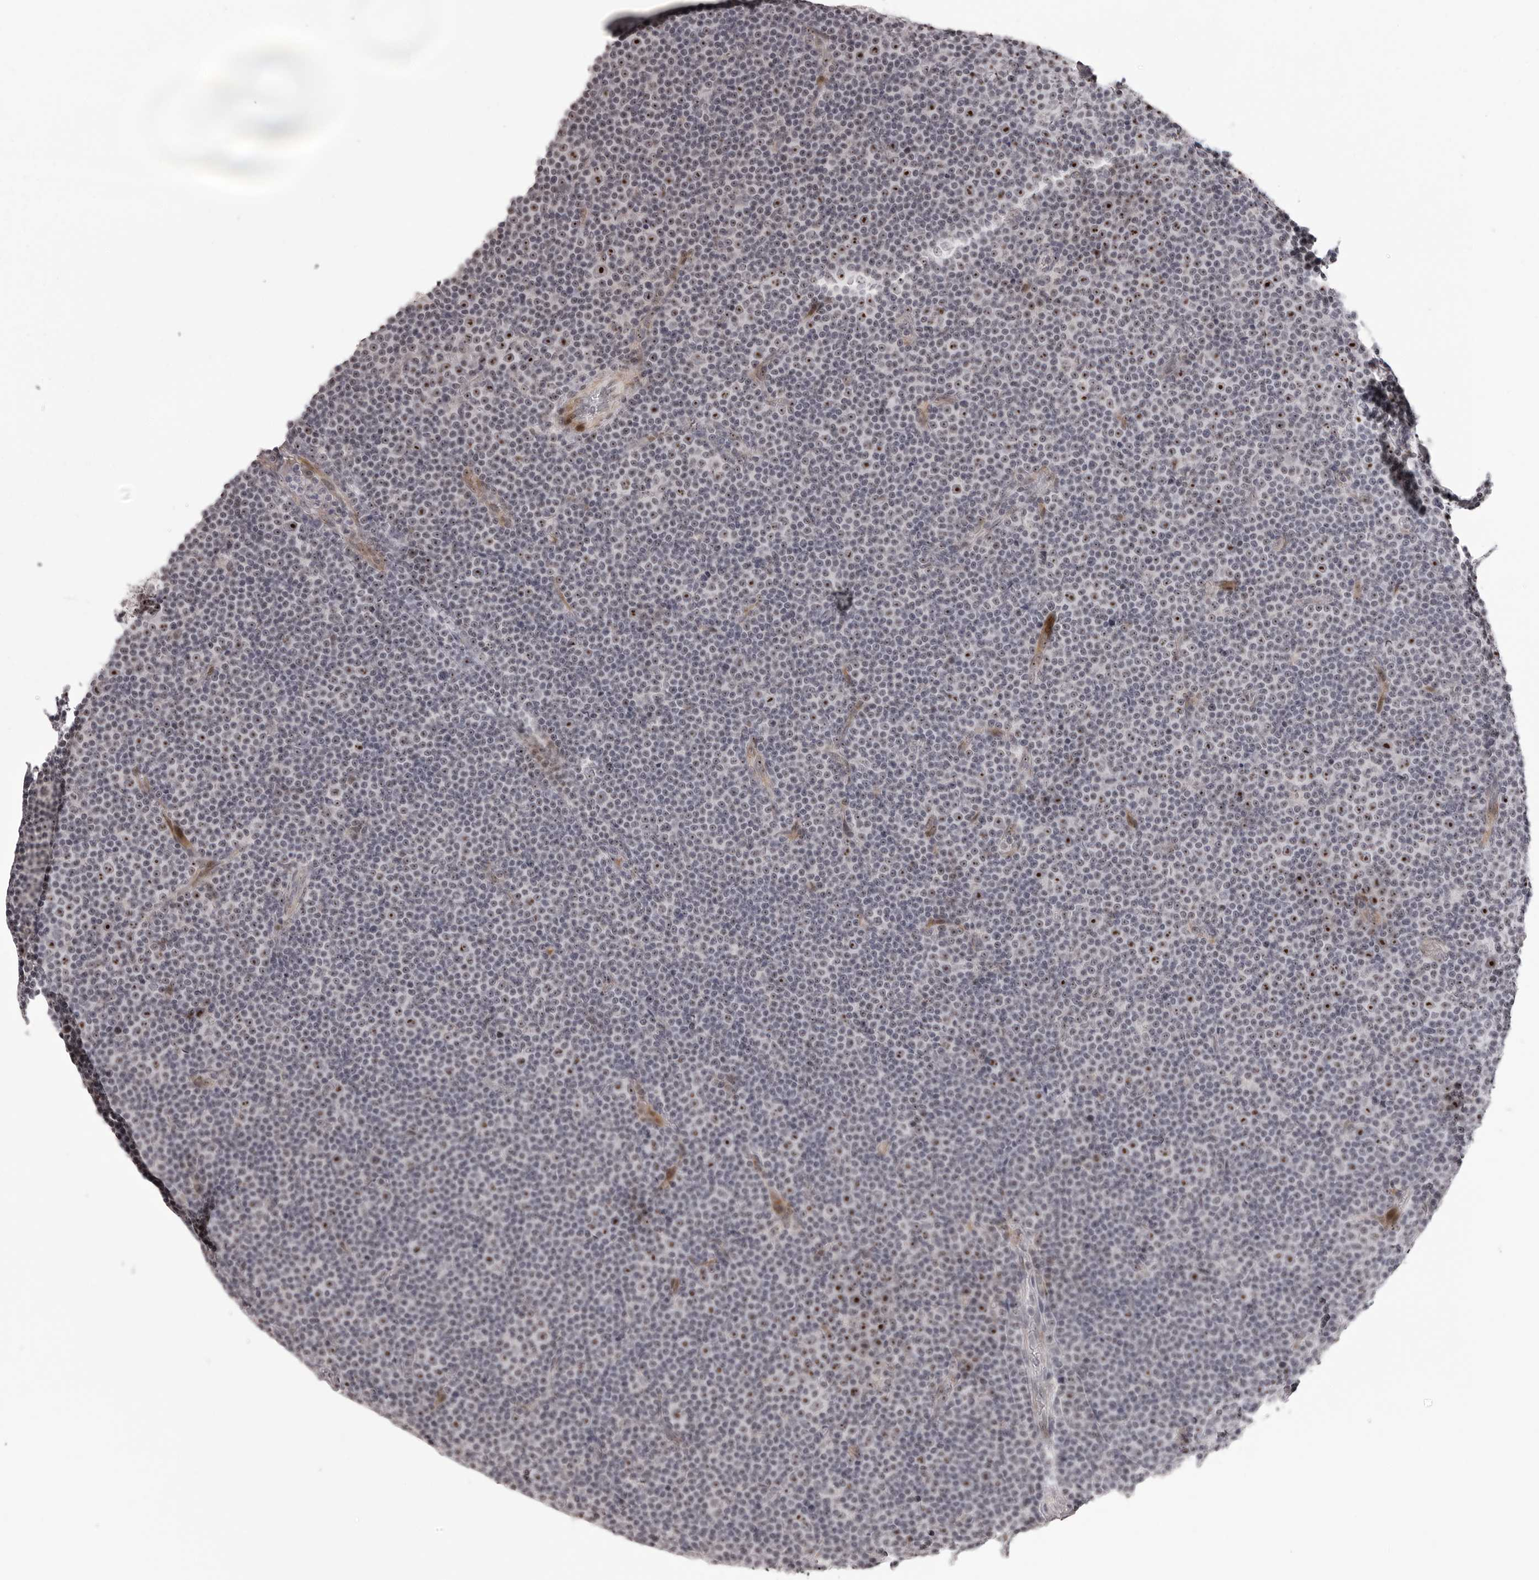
{"staining": {"intensity": "moderate", "quantity": "25%-75%", "location": "nuclear"}, "tissue": "lymphoma", "cell_type": "Tumor cells", "image_type": "cancer", "snomed": [{"axis": "morphology", "description": "Malignant lymphoma, non-Hodgkin's type, Low grade"}, {"axis": "topography", "description": "Lymph node"}], "caption": "The micrograph displays immunohistochemical staining of malignant lymphoma, non-Hodgkin's type (low-grade). There is moderate nuclear positivity is appreciated in about 25%-75% of tumor cells.", "gene": "HELZ", "patient": {"sex": "female", "age": 67}}